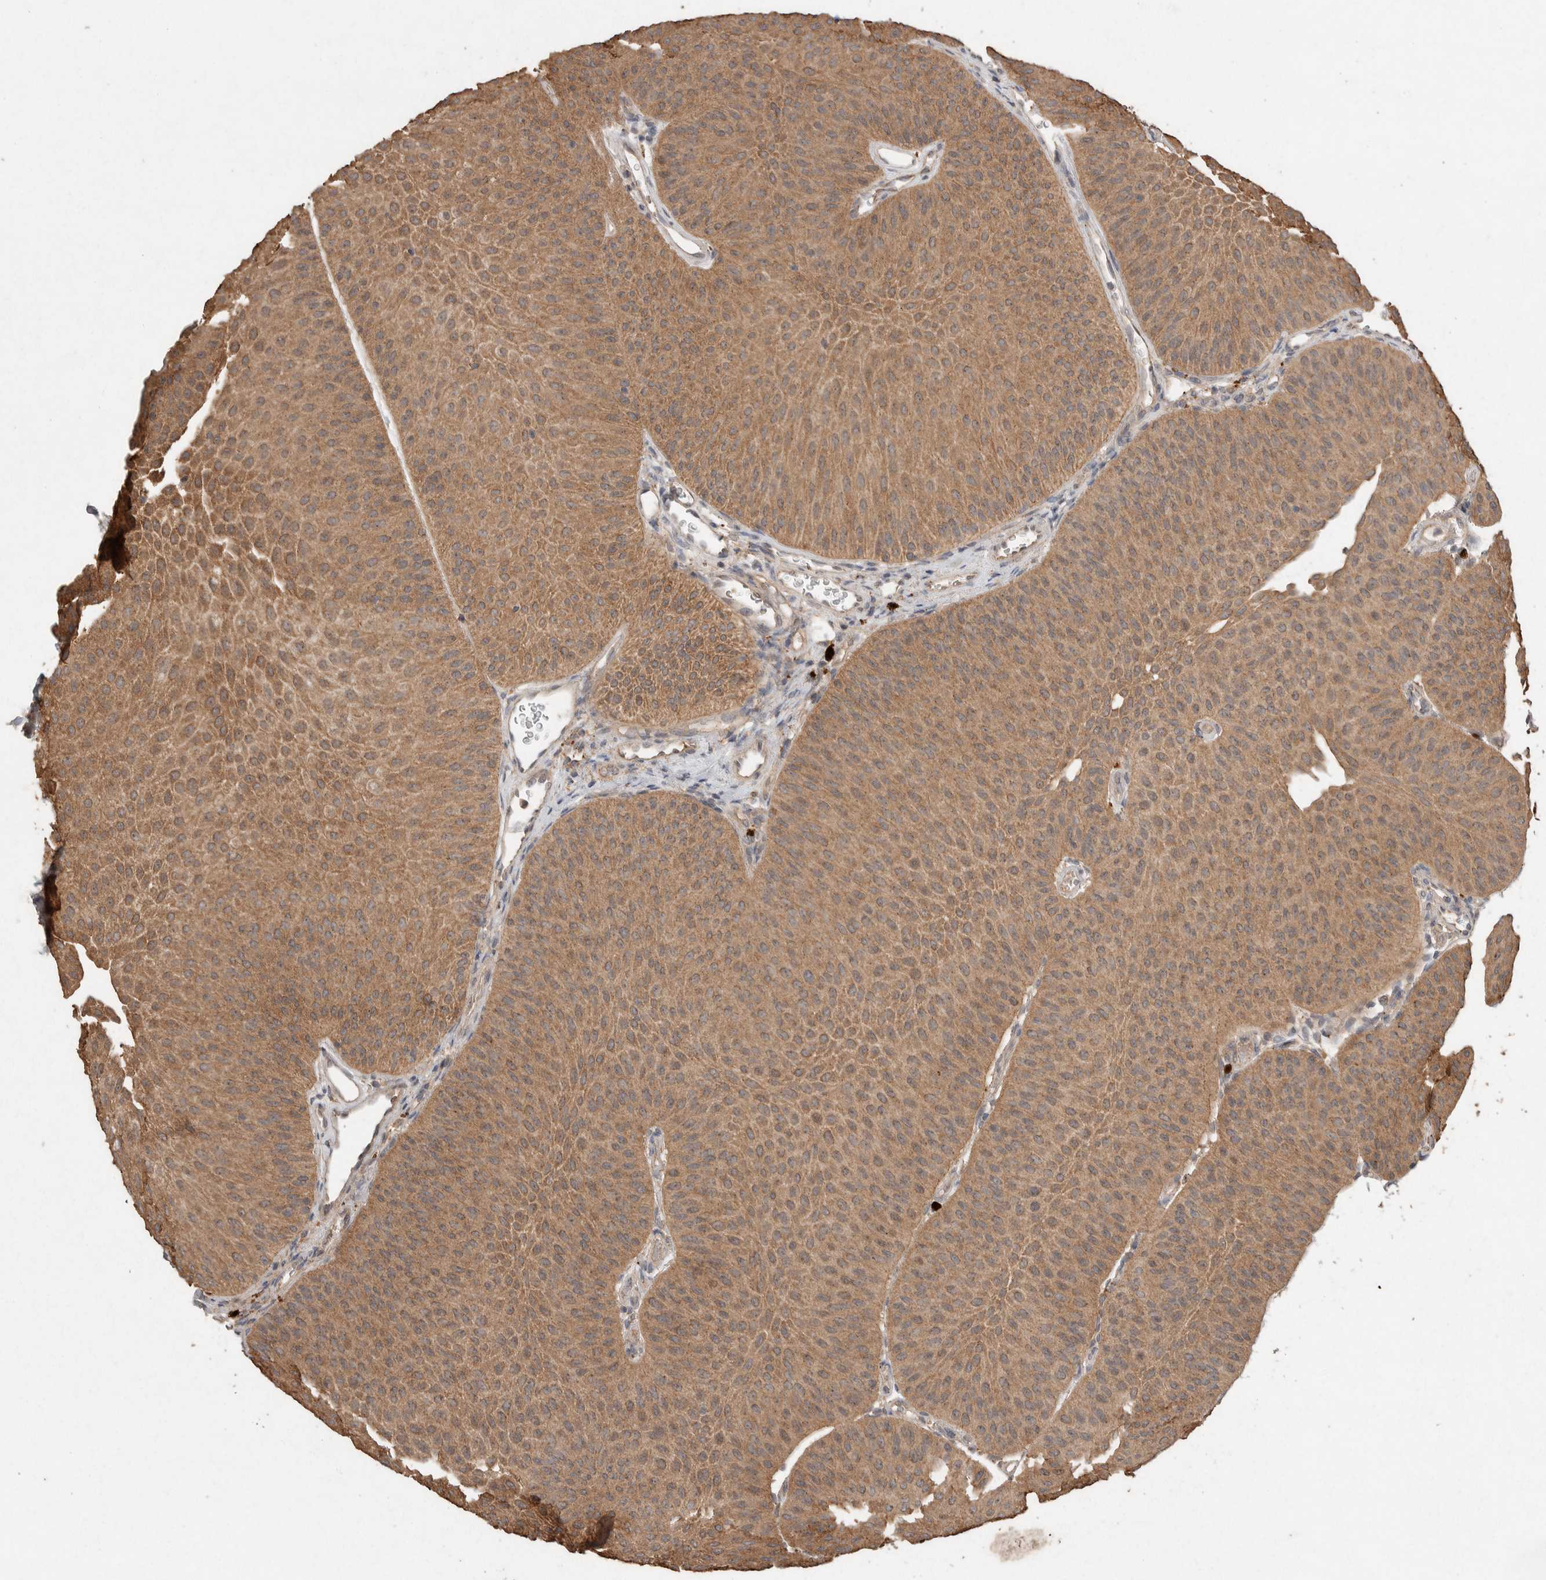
{"staining": {"intensity": "moderate", "quantity": ">75%", "location": "cytoplasmic/membranous"}, "tissue": "urothelial cancer", "cell_type": "Tumor cells", "image_type": "cancer", "snomed": [{"axis": "morphology", "description": "Urothelial carcinoma, Low grade"}, {"axis": "topography", "description": "Urinary bladder"}], "caption": "Urothelial cancer stained for a protein (brown) shows moderate cytoplasmic/membranous positive staining in about >75% of tumor cells.", "gene": "KCNJ5", "patient": {"sex": "female", "age": 60}}